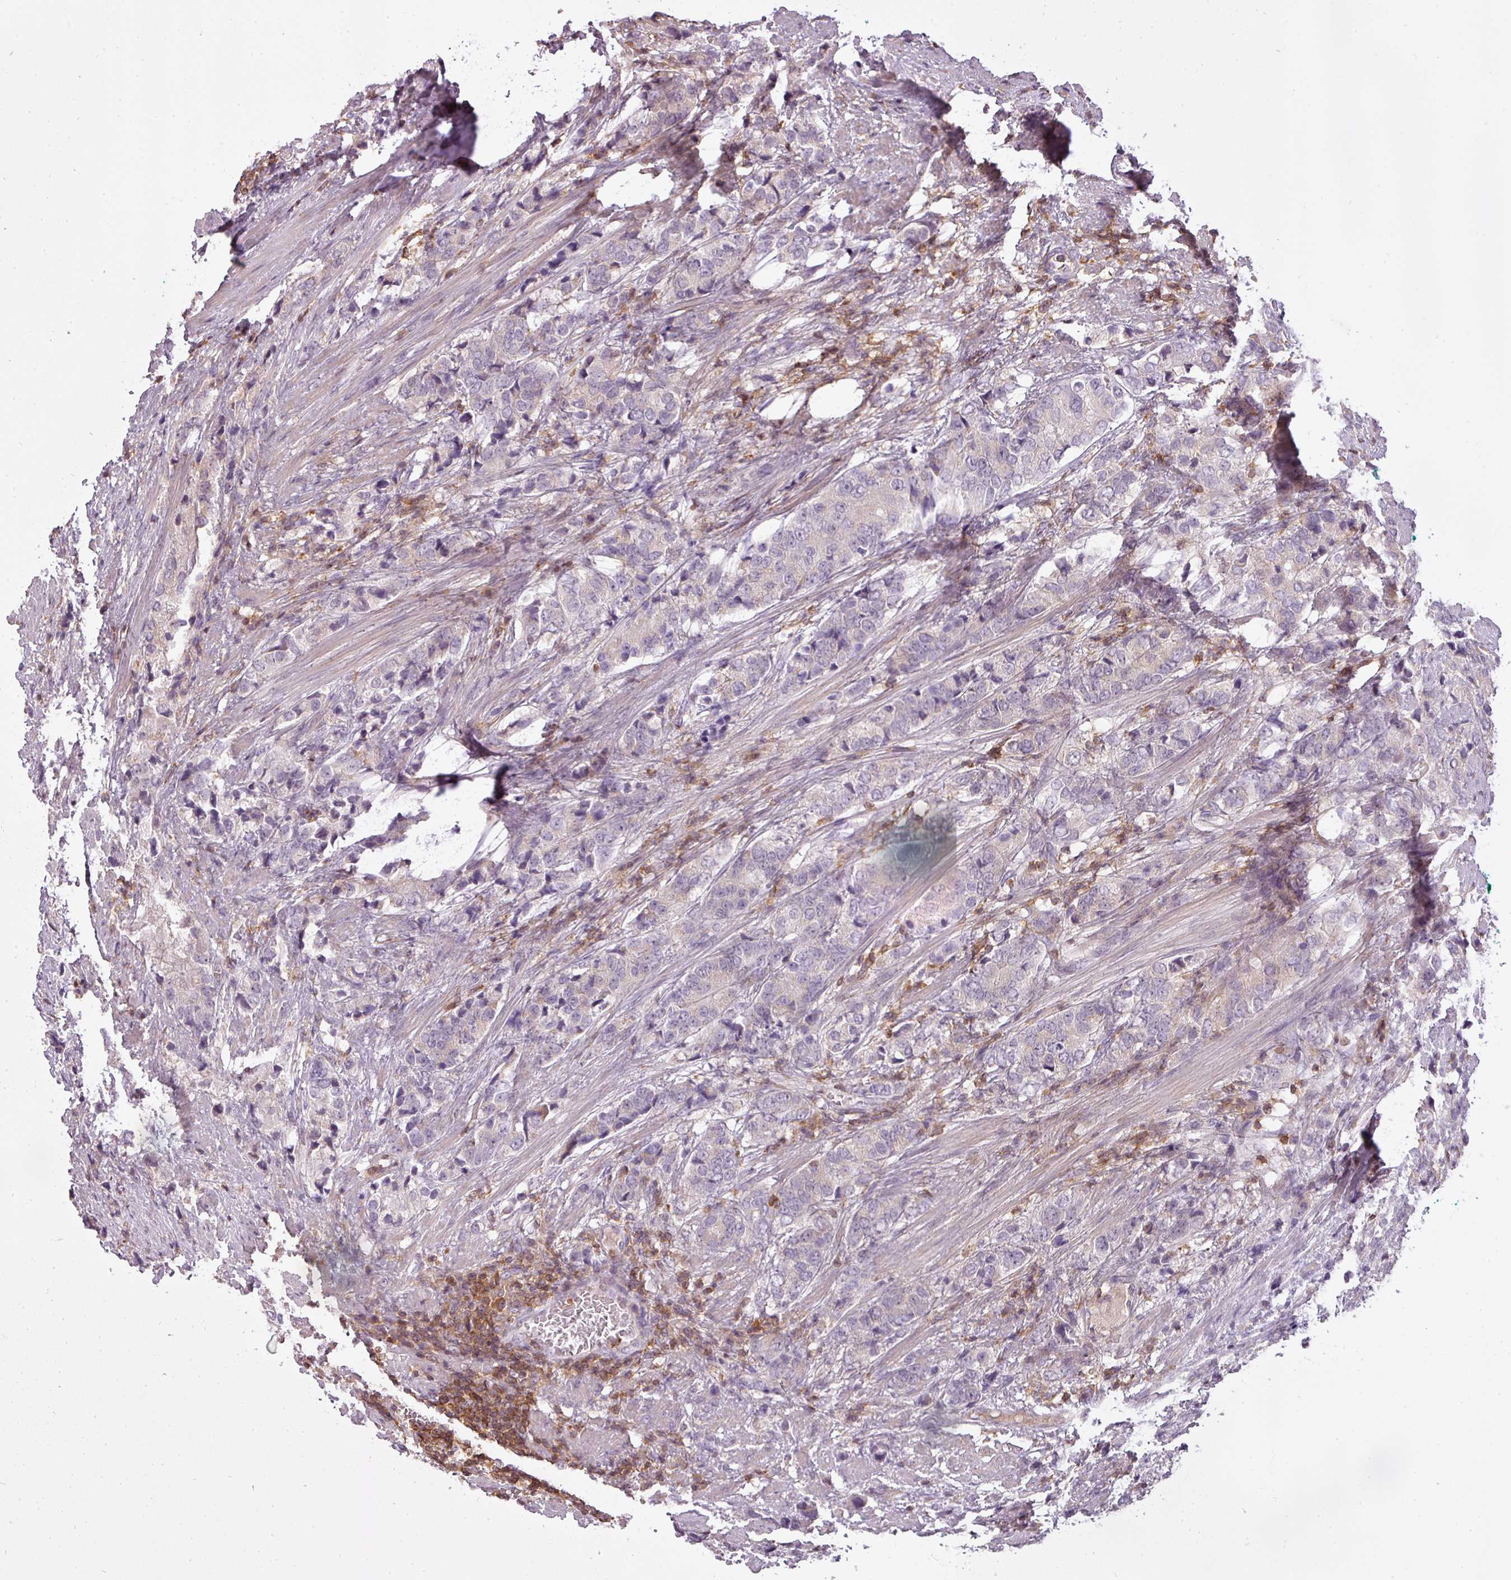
{"staining": {"intensity": "negative", "quantity": "none", "location": "none"}, "tissue": "prostate cancer", "cell_type": "Tumor cells", "image_type": "cancer", "snomed": [{"axis": "morphology", "description": "Adenocarcinoma, High grade"}, {"axis": "topography", "description": "Prostate"}], "caption": "The image shows no significant positivity in tumor cells of prostate high-grade adenocarcinoma.", "gene": "STK4", "patient": {"sex": "male", "age": 62}}